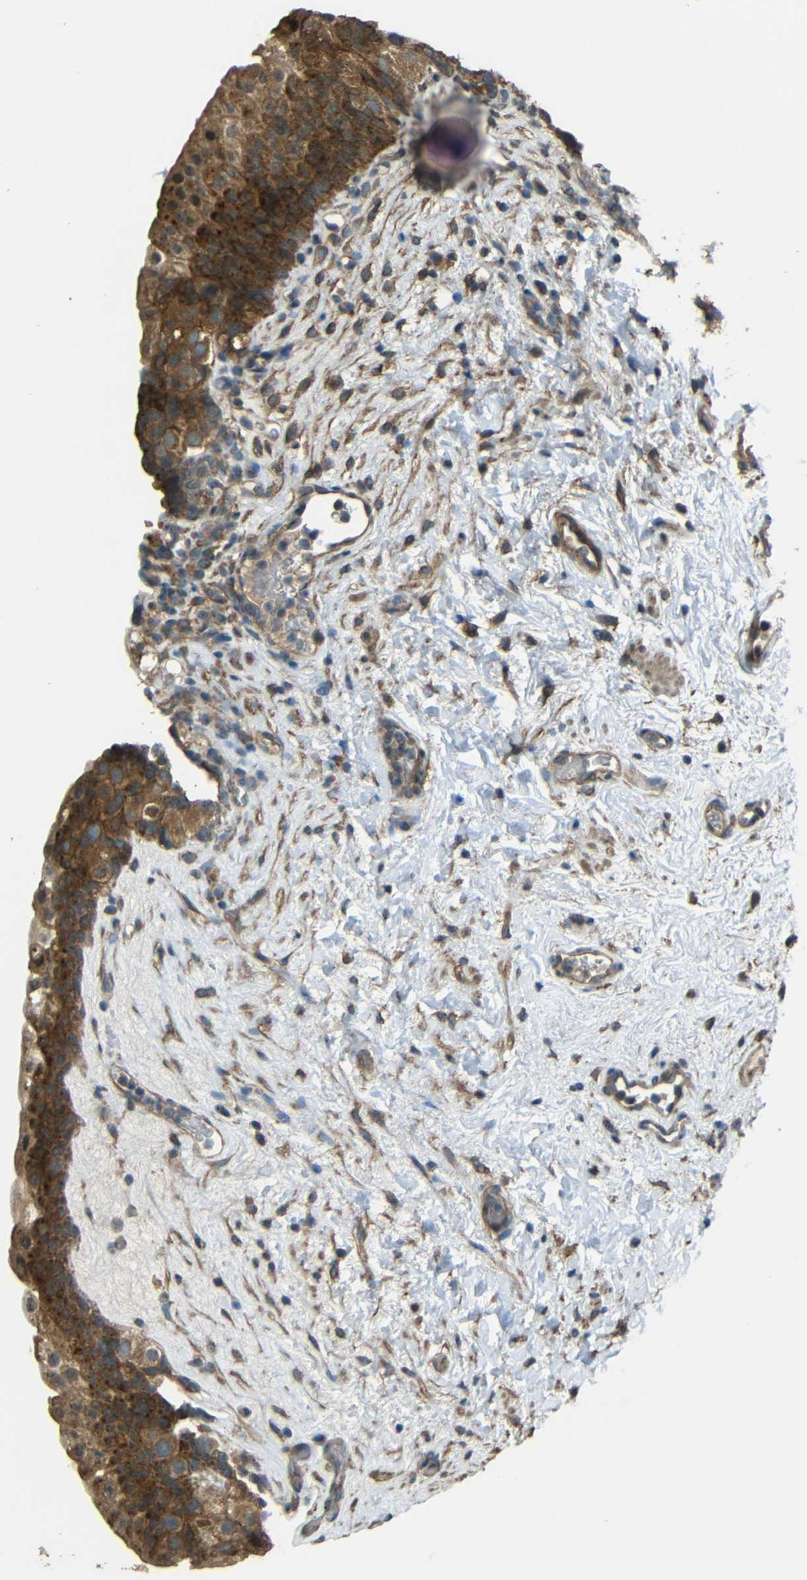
{"staining": {"intensity": "strong", "quantity": ">75%", "location": "cytoplasmic/membranous"}, "tissue": "urinary bladder", "cell_type": "Urothelial cells", "image_type": "normal", "snomed": [{"axis": "morphology", "description": "Normal tissue, NOS"}, {"axis": "topography", "description": "Urinary bladder"}], "caption": "Protein expression by IHC shows strong cytoplasmic/membranous expression in about >75% of urothelial cells in unremarkable urinary bladder.", "gene": "ACACA", "patient": {"sex": "female", "age": 64}}